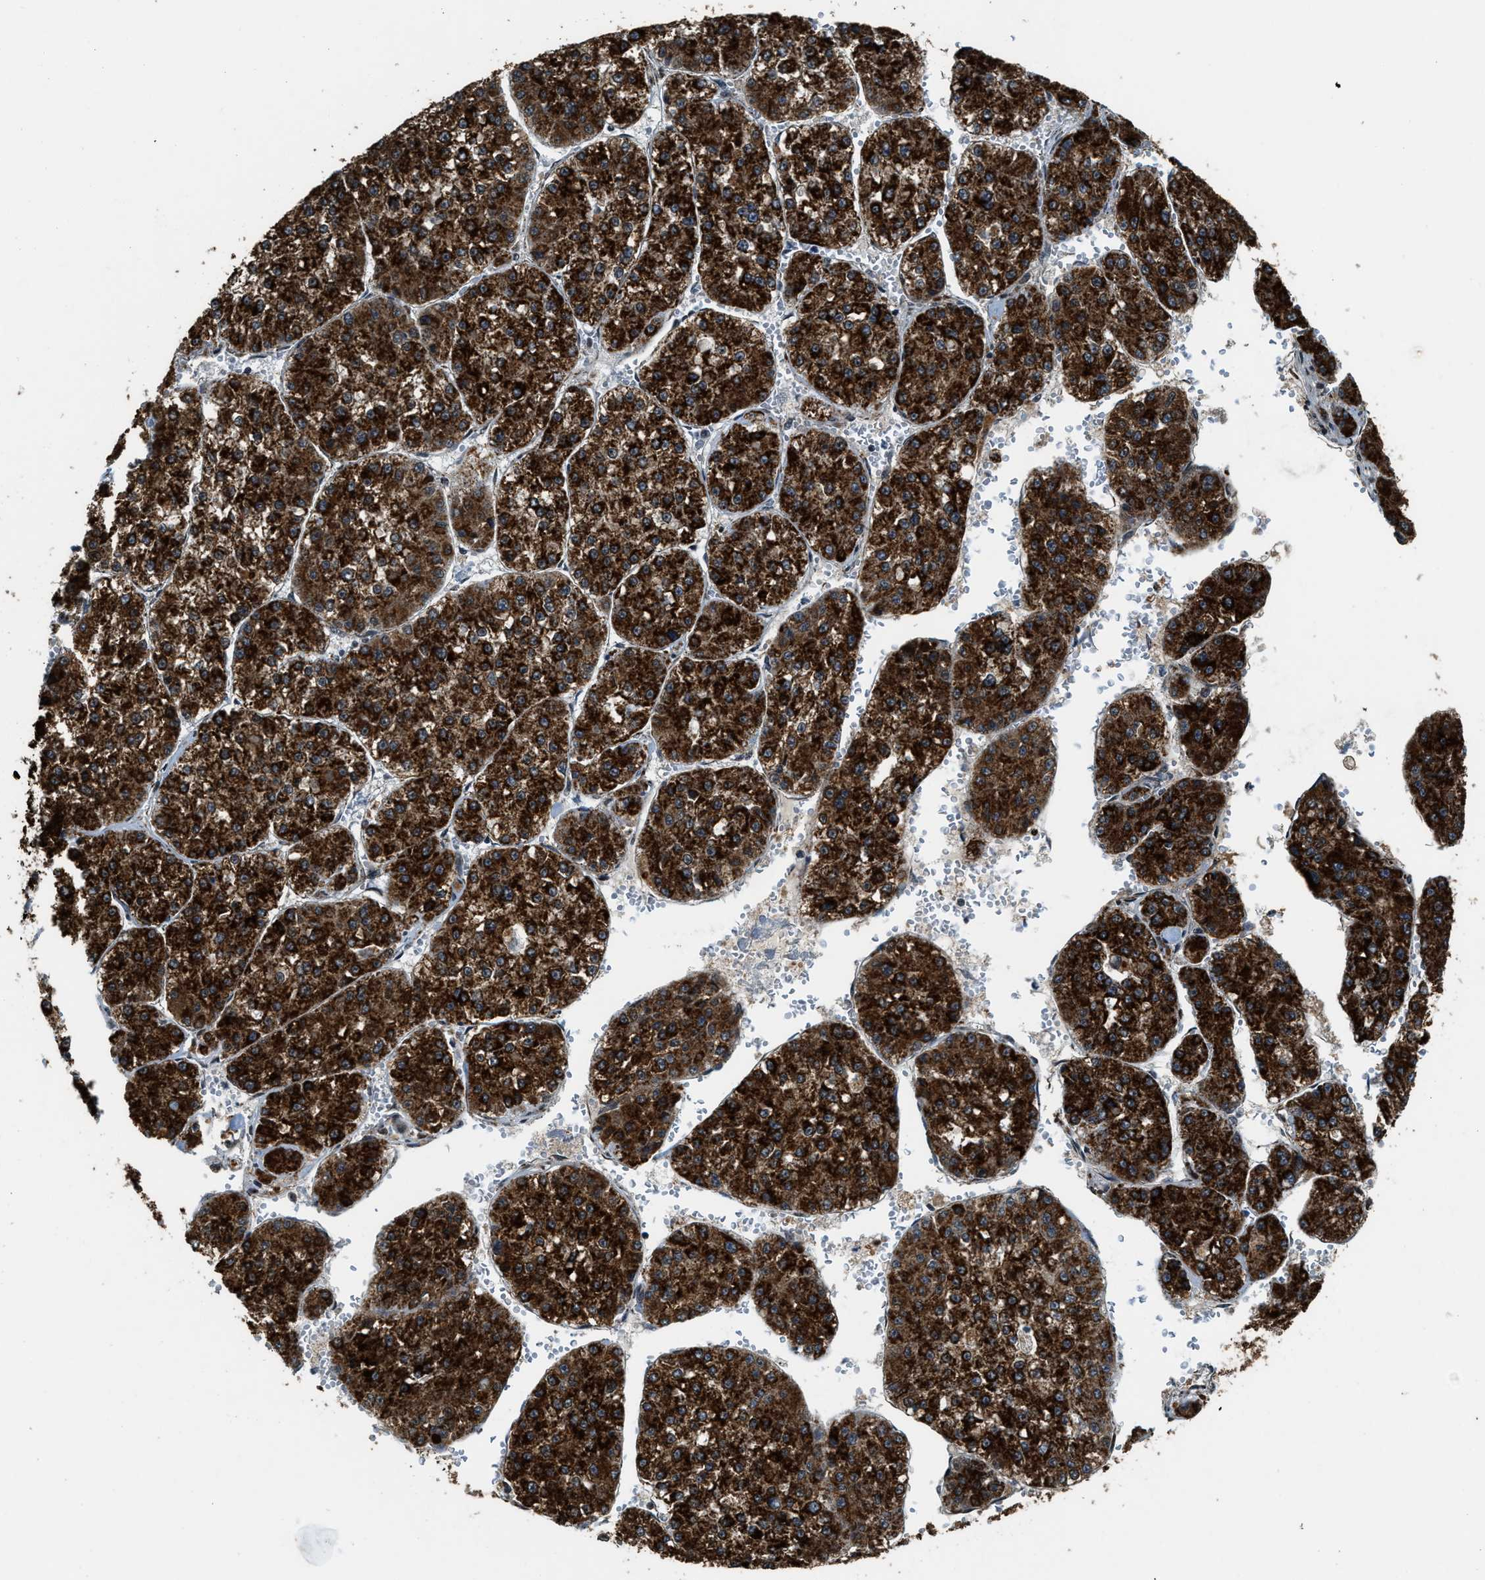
{"staining": {"intensity": "strong", "quantity": ">75%", "location": "cytoplasmic/membranous"}, "tissue": "liver cancer", "cell_type": "Tumor cells", "image_type": "cancer", "snomed": [{"axis": "morphology", "description": "Carcinoma, Hepatocellular, NOS"}, {"axis": "topography", "description": "Liver"}], "caption": "Hepatocellular carcinoma (liver) stained with a brown dye exhibits strong cytoplasmic/membranous positive positivity in approximately >75% of tumor cells.", "gene": "HIBADH", "patient": {"sex": "female", "age": 73}}